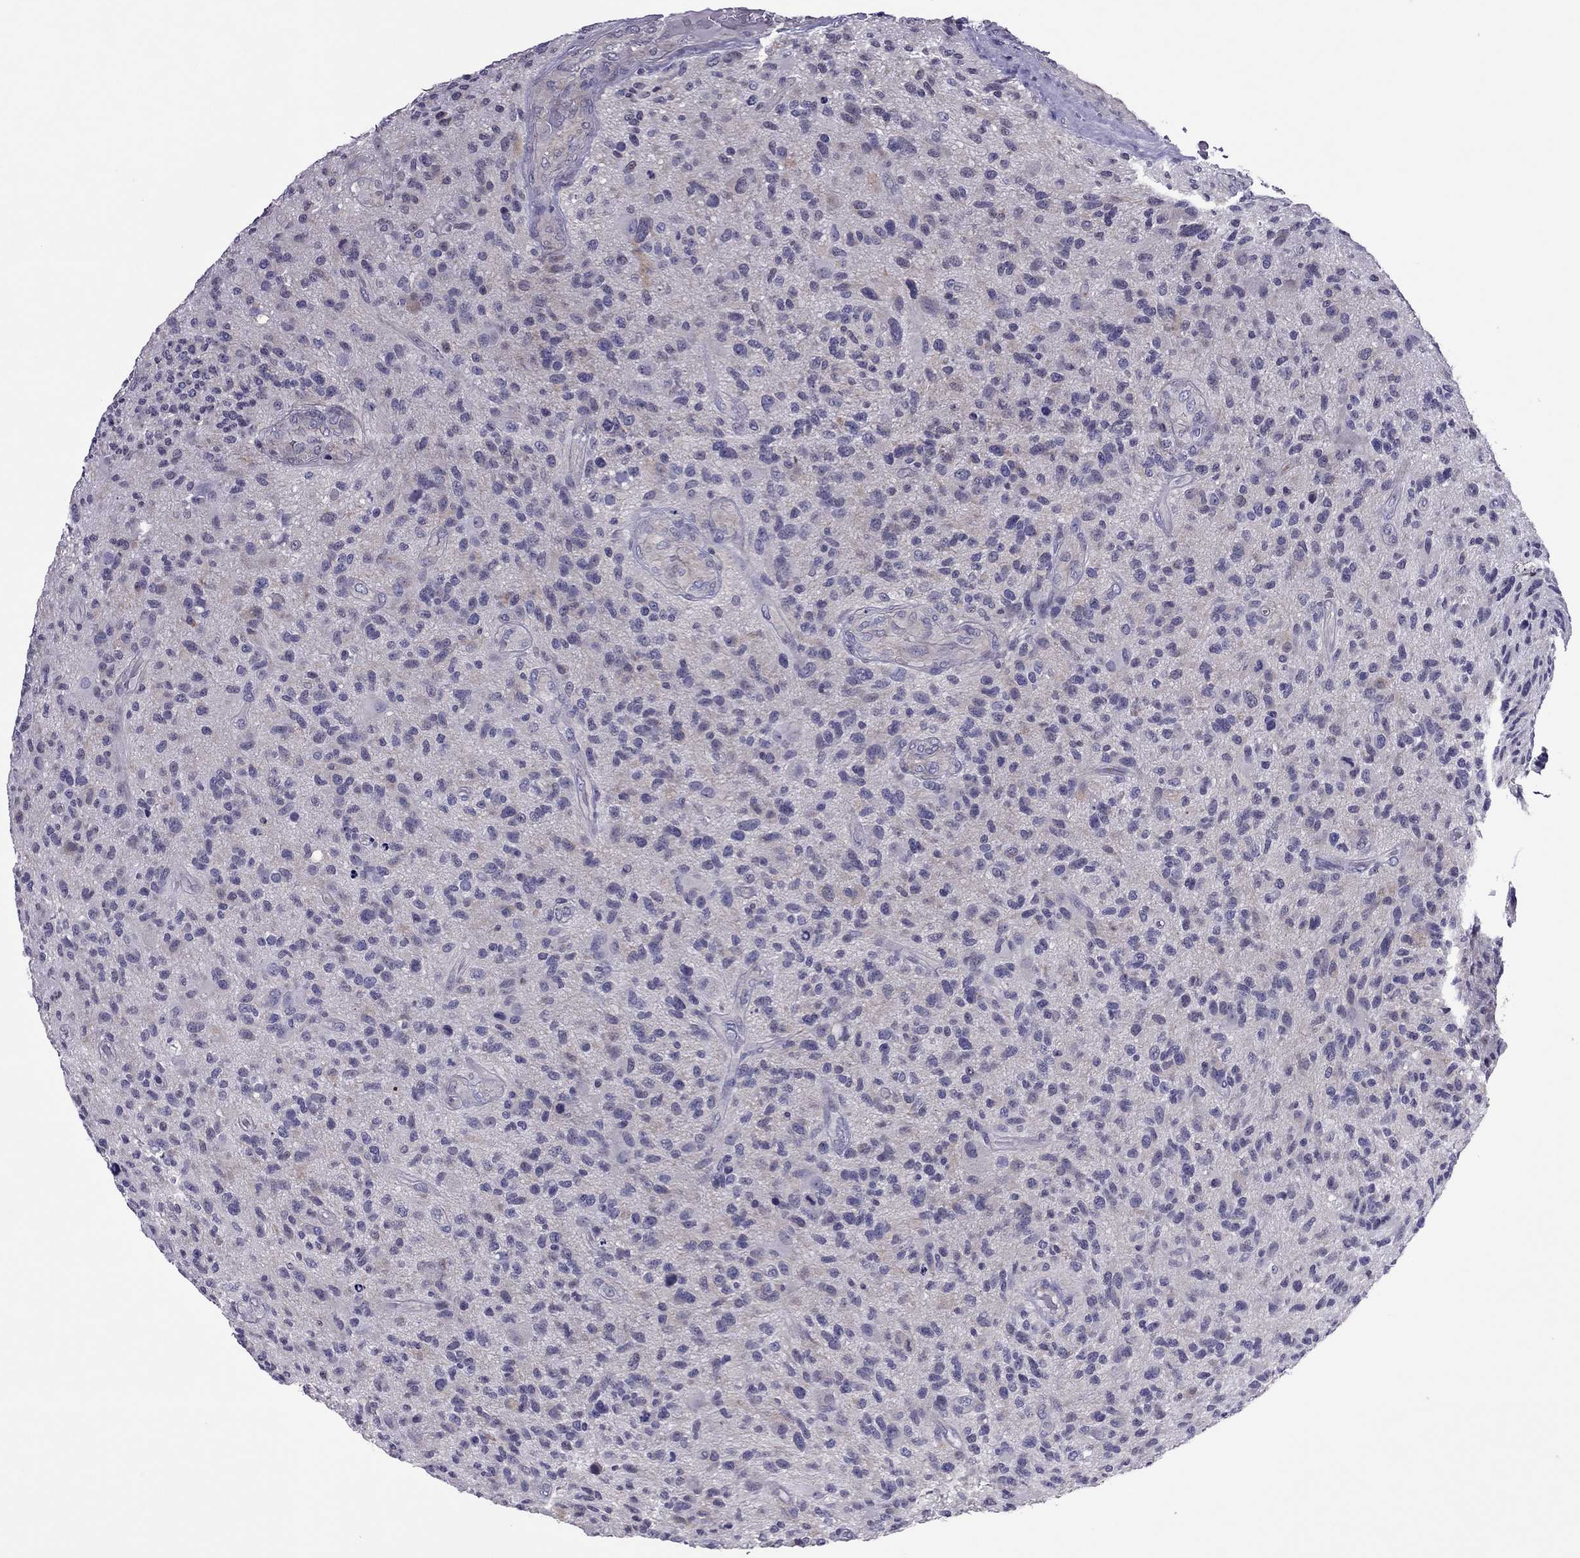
{"staining": {"intensity": "negative", "quantity": "none", "location": "none"}, "tissue": "glioma", "cell_type": "Tumor cells", "image_type": "cancer", "snomed": [{"axis": "morphology", "description": "Glioma, malignant, High grade"}, {"axis": "topography", "description": "Brain"}], "caption": "Tumor cells show no significant staining in glioma.", "gene": "SLC16A8", "patient": {"sex": "male", "age": 47}}